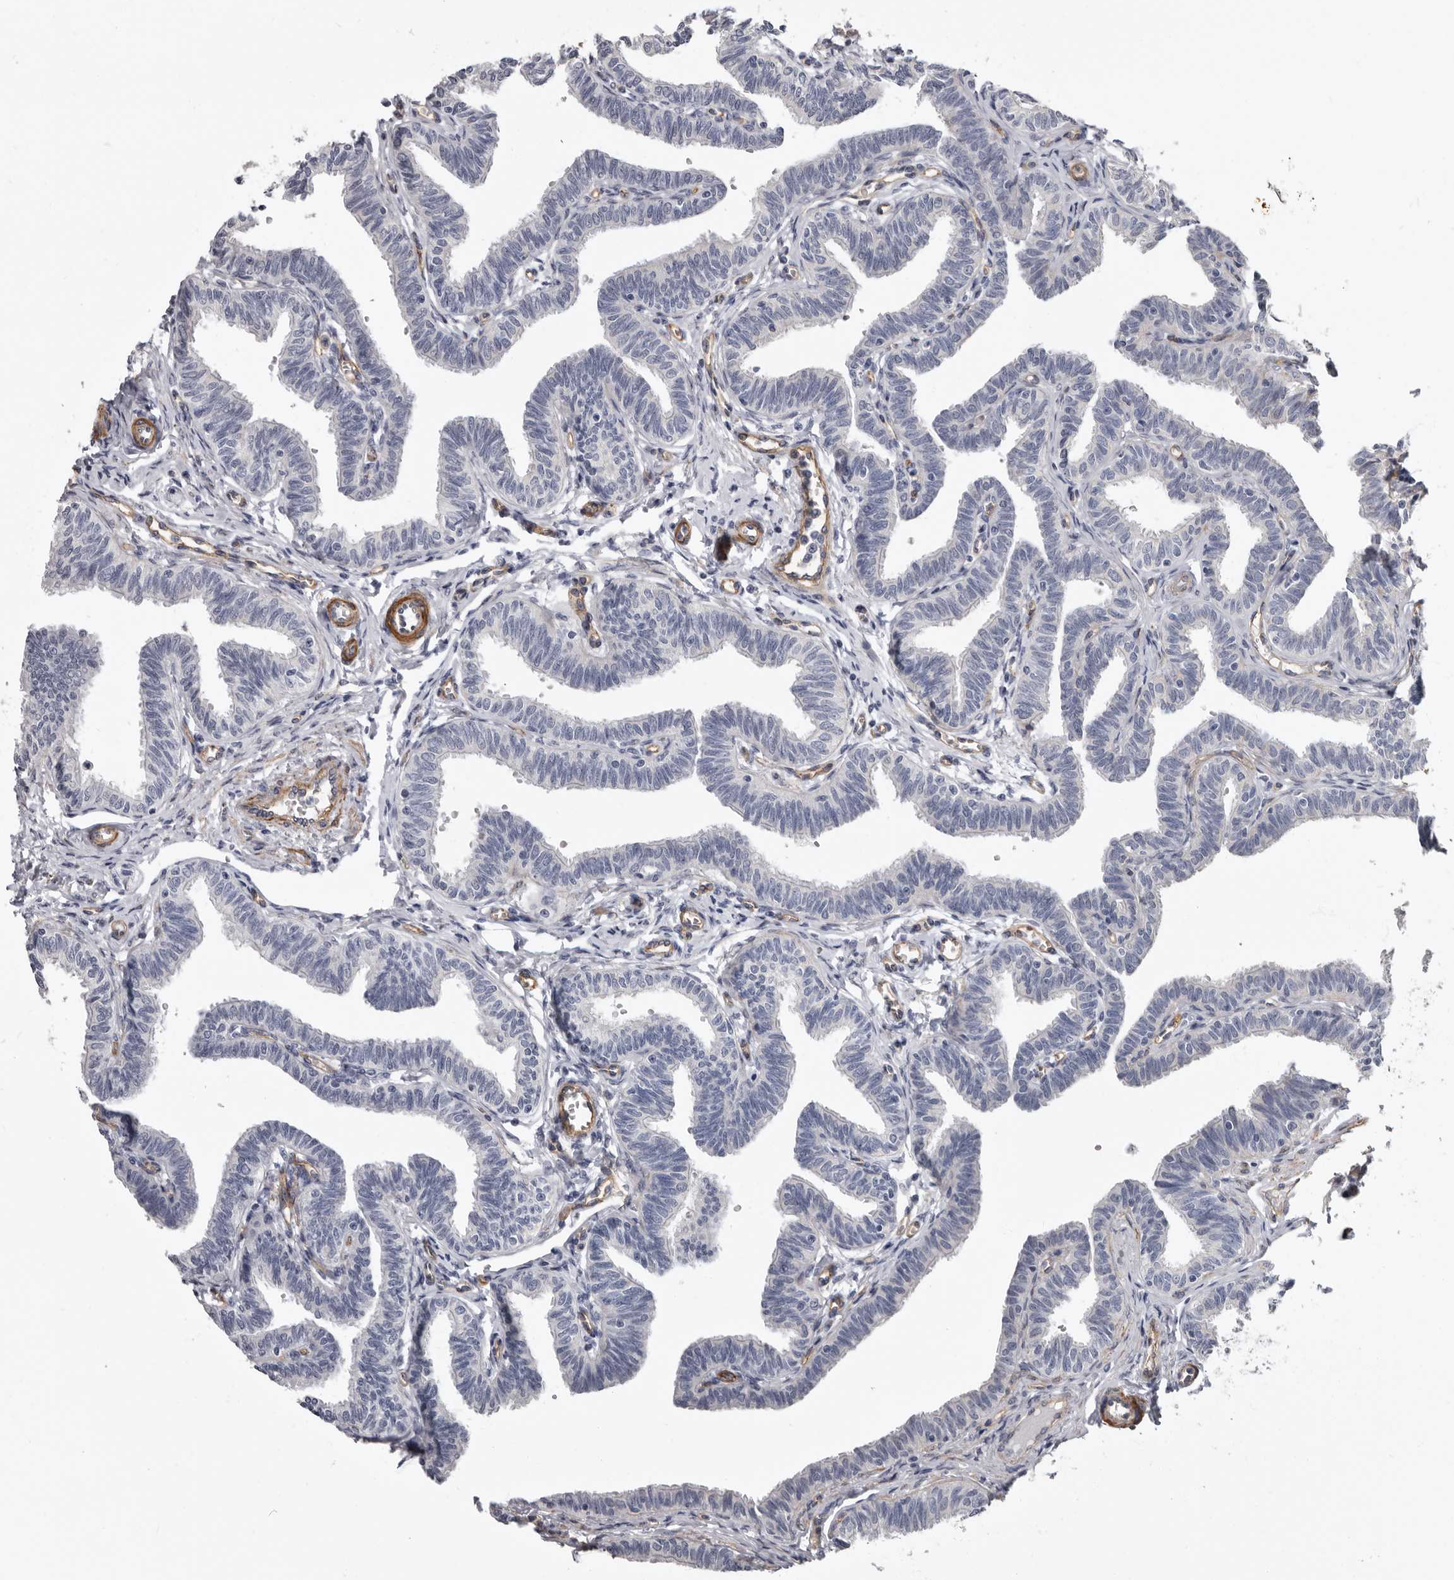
{"staining": {"intensity": "negative", "quantity": "none", "location": "none"}, "tissue": "fallopian tube", "cell_type": "Glandular cells", "image_type": "normal", "snomed": [{"axis": "morphology", "description": "Normal tissue, NOS"}, {"axis": "topography", "description": "Fallopian tube"}, {"axis": "topography", "description": "Ovary"}], "caption": "DAB immunohistochemical staining of normal fallopian tube reveals no significant expression in glandular cells.", "gene": "ADGRL4", "patient": {"sex": "female", "age": 23}}